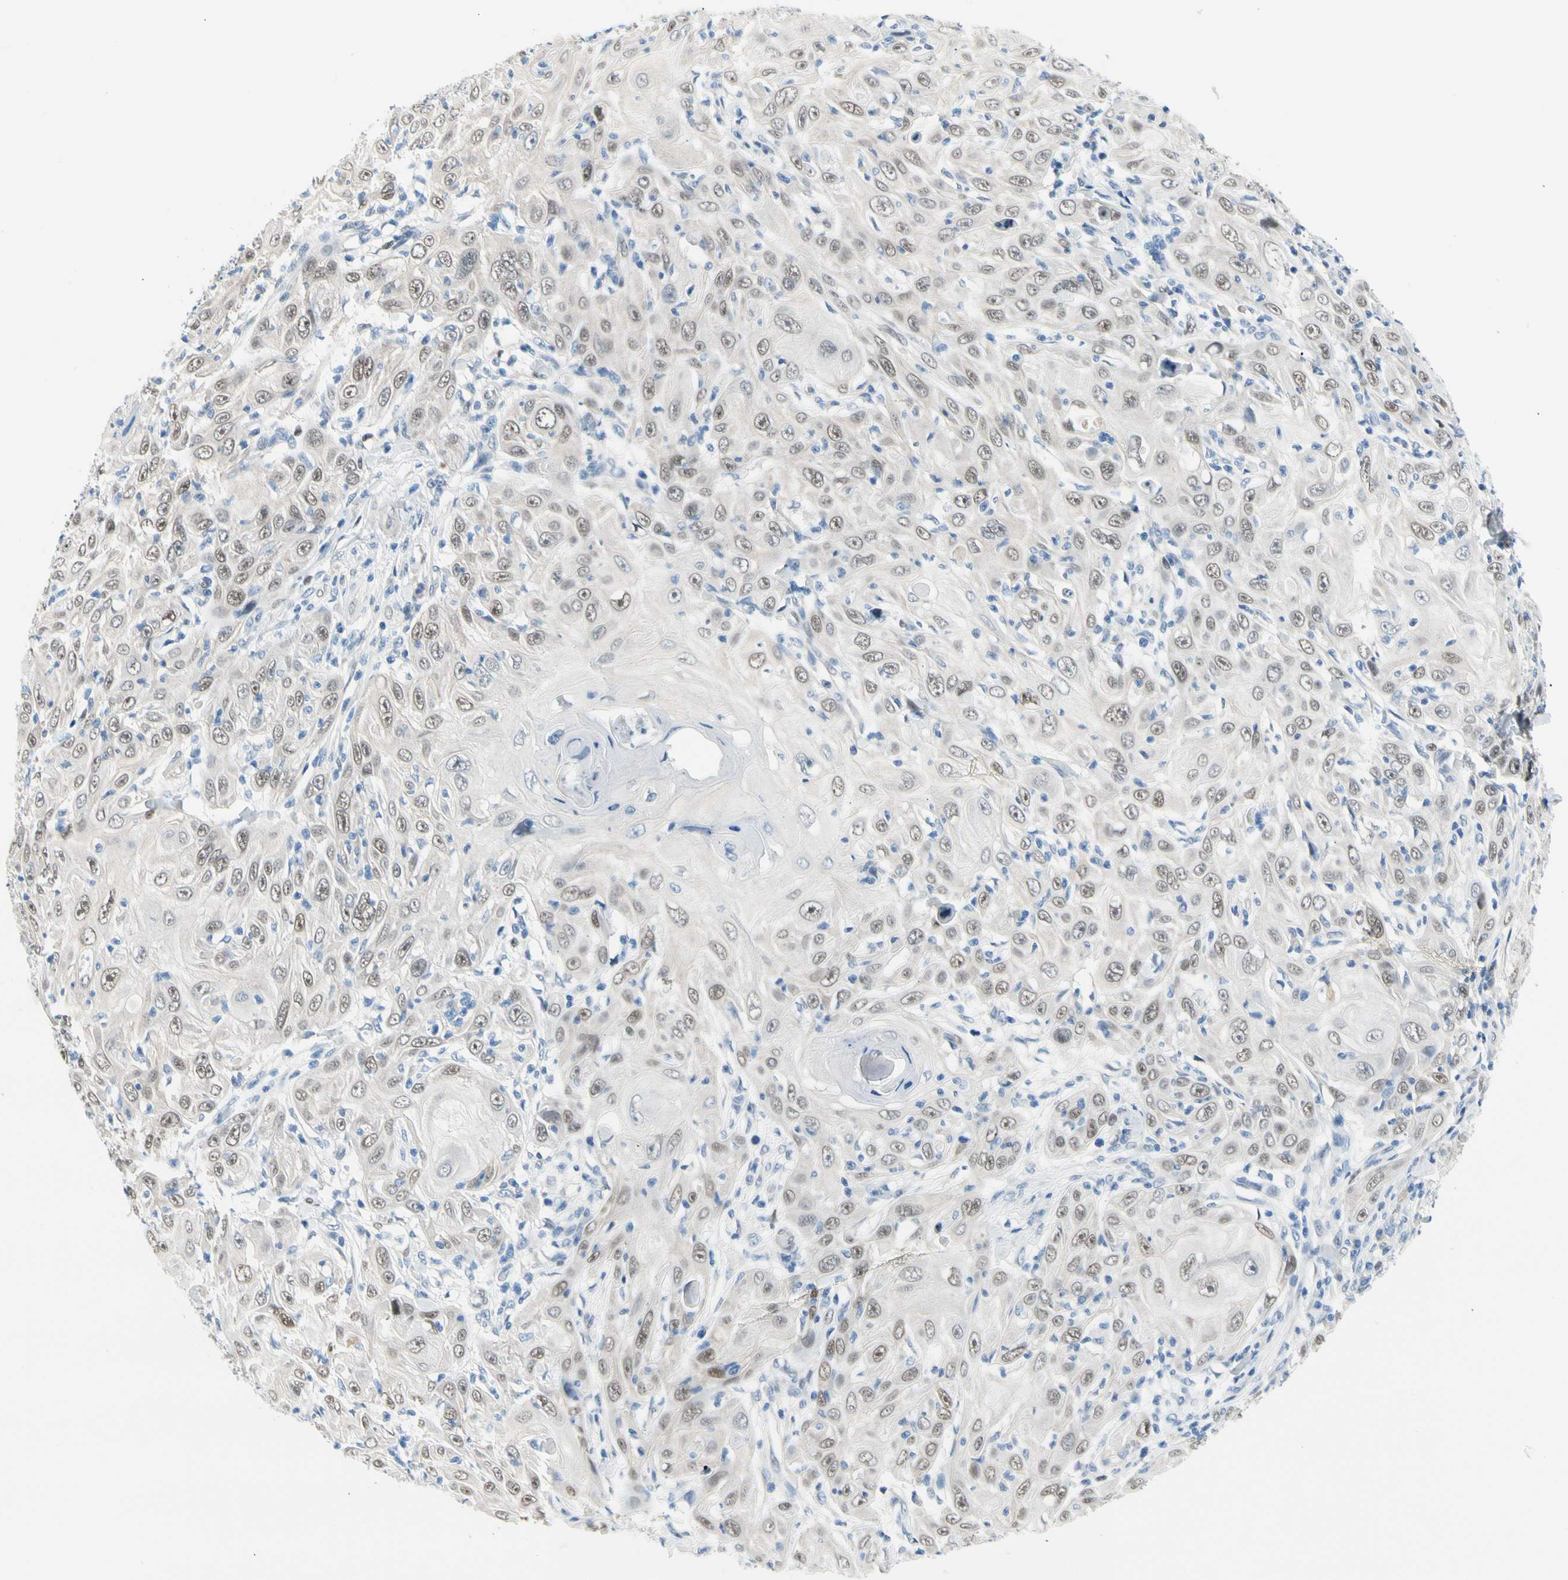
{"staining": {"intensity": "weak", "quantity": ">75%", "location": "nuclear"}, "tissue": "skin cancer", "cell_type": "Tumor cells", "image_type": "cancer", "snomed": [{"axis": "morphology", "description": "Squamous cell carcinoma, NOS"}, {"axis": "topography", "description": "Skin"}], "caption": "Skin squamous cell carcinoma stained for a protein (brown) displays weak nuclear positive staining in approximately >75% of tumor cells.", "gene": "NFIA", "patient": {"sex": "female", "age": 88}}